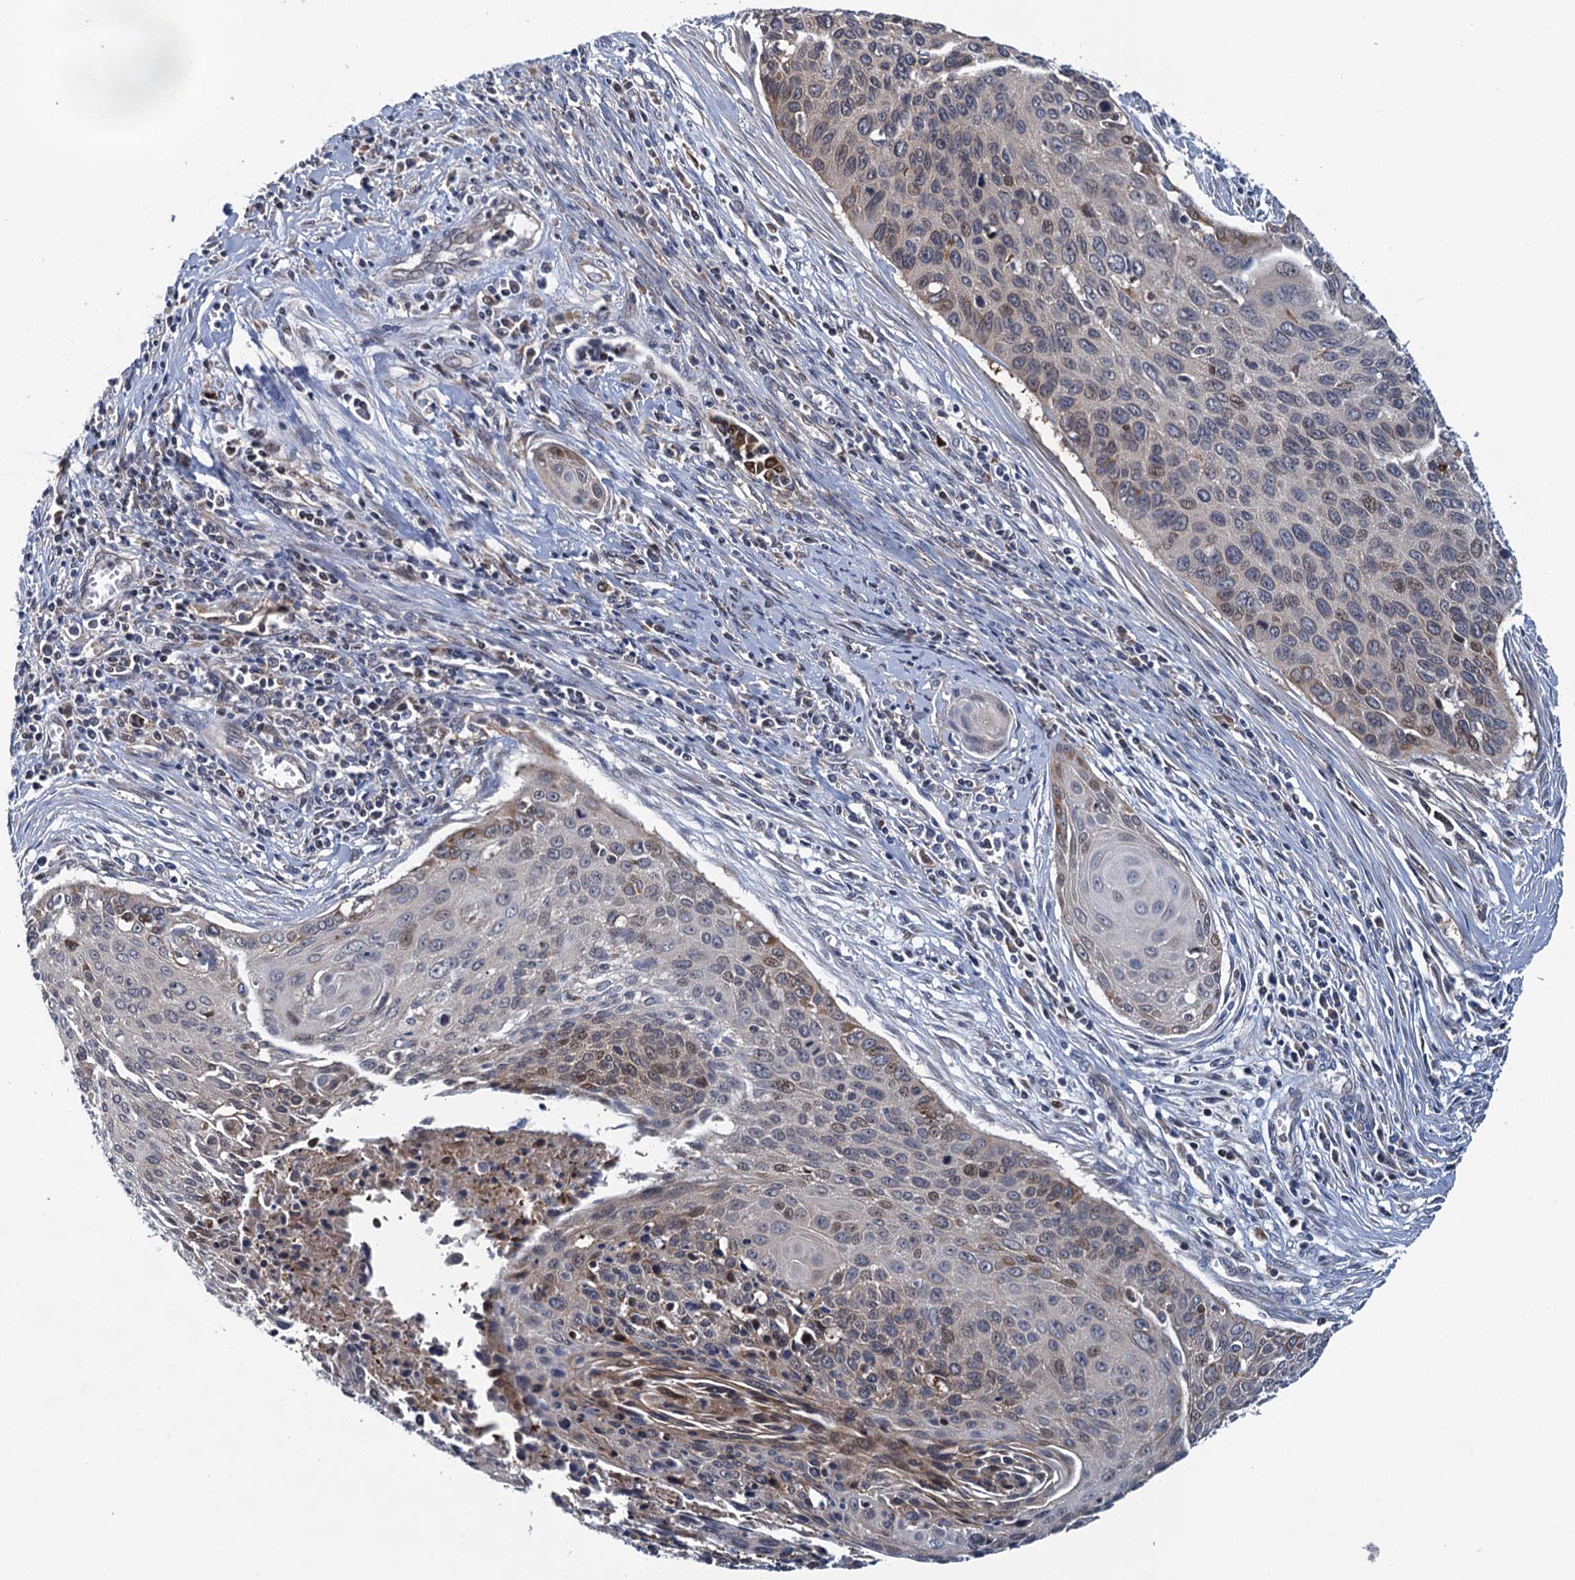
{"staining": {"intensity": "weak", "quantity": "<25%", "location": "nuclear"}, "tissue": "cervical cancer", "cell_type": "Tumor cells", "image_type": "cancer", "snomed": [{"axis": "morphology", "description": "Squamous cell carcinoma, NOS"}, {"axis": "topography", "description": "Cervix"}], "caption": "An immunohistochemistry (IHC) histopathology image of cervical squamous cell carcinoma is shown. There is no staining in tumor cells of cervical squamous cell carcinoma.", "gene": "CNTN5", "patient": {"sex": "female", "age": 55}}